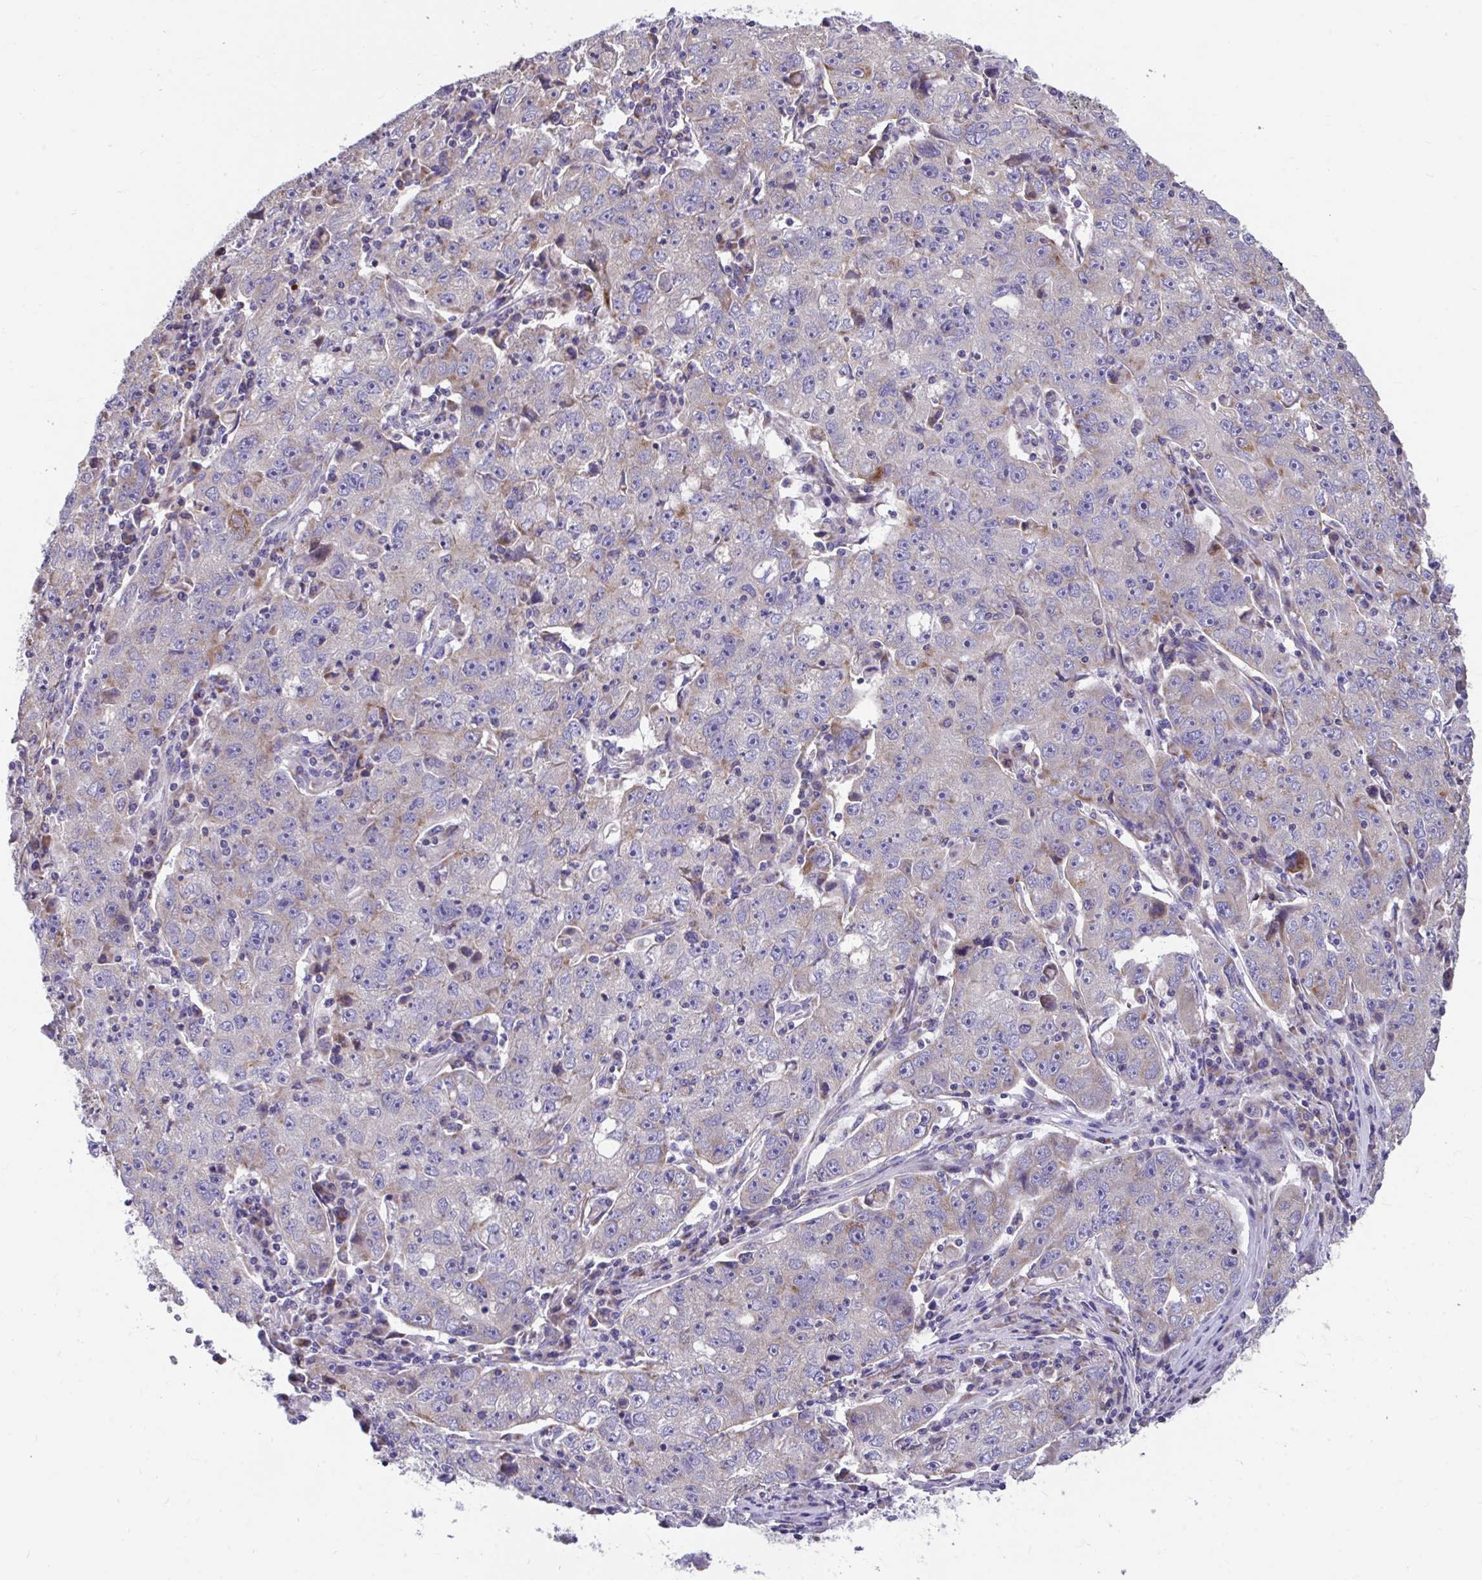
{"staining": {"intensity": "weak", "quantity": "<25%", "location": "cytoplasmic/membranous"}, "tissue": "lung cancer", "cell_type": "Tumor cells", "image_type": "cancer", "snomed": [{"axis": "morphology", "description": "Normal morphology"}, {"axis": "morphology", "description": "Adenocarcinoma, NOS"}, {"axis": "topography", "description": "Lymph node"}, {"axis": "topography", "description": "Lung"}], "caption": "This is an immunohistochemistry (IHC) image of lung adenocarcinoma. There is no staining in tumor cells.", "gene": "LINGO4", "patient": {"sex": "female", "age": 57}}